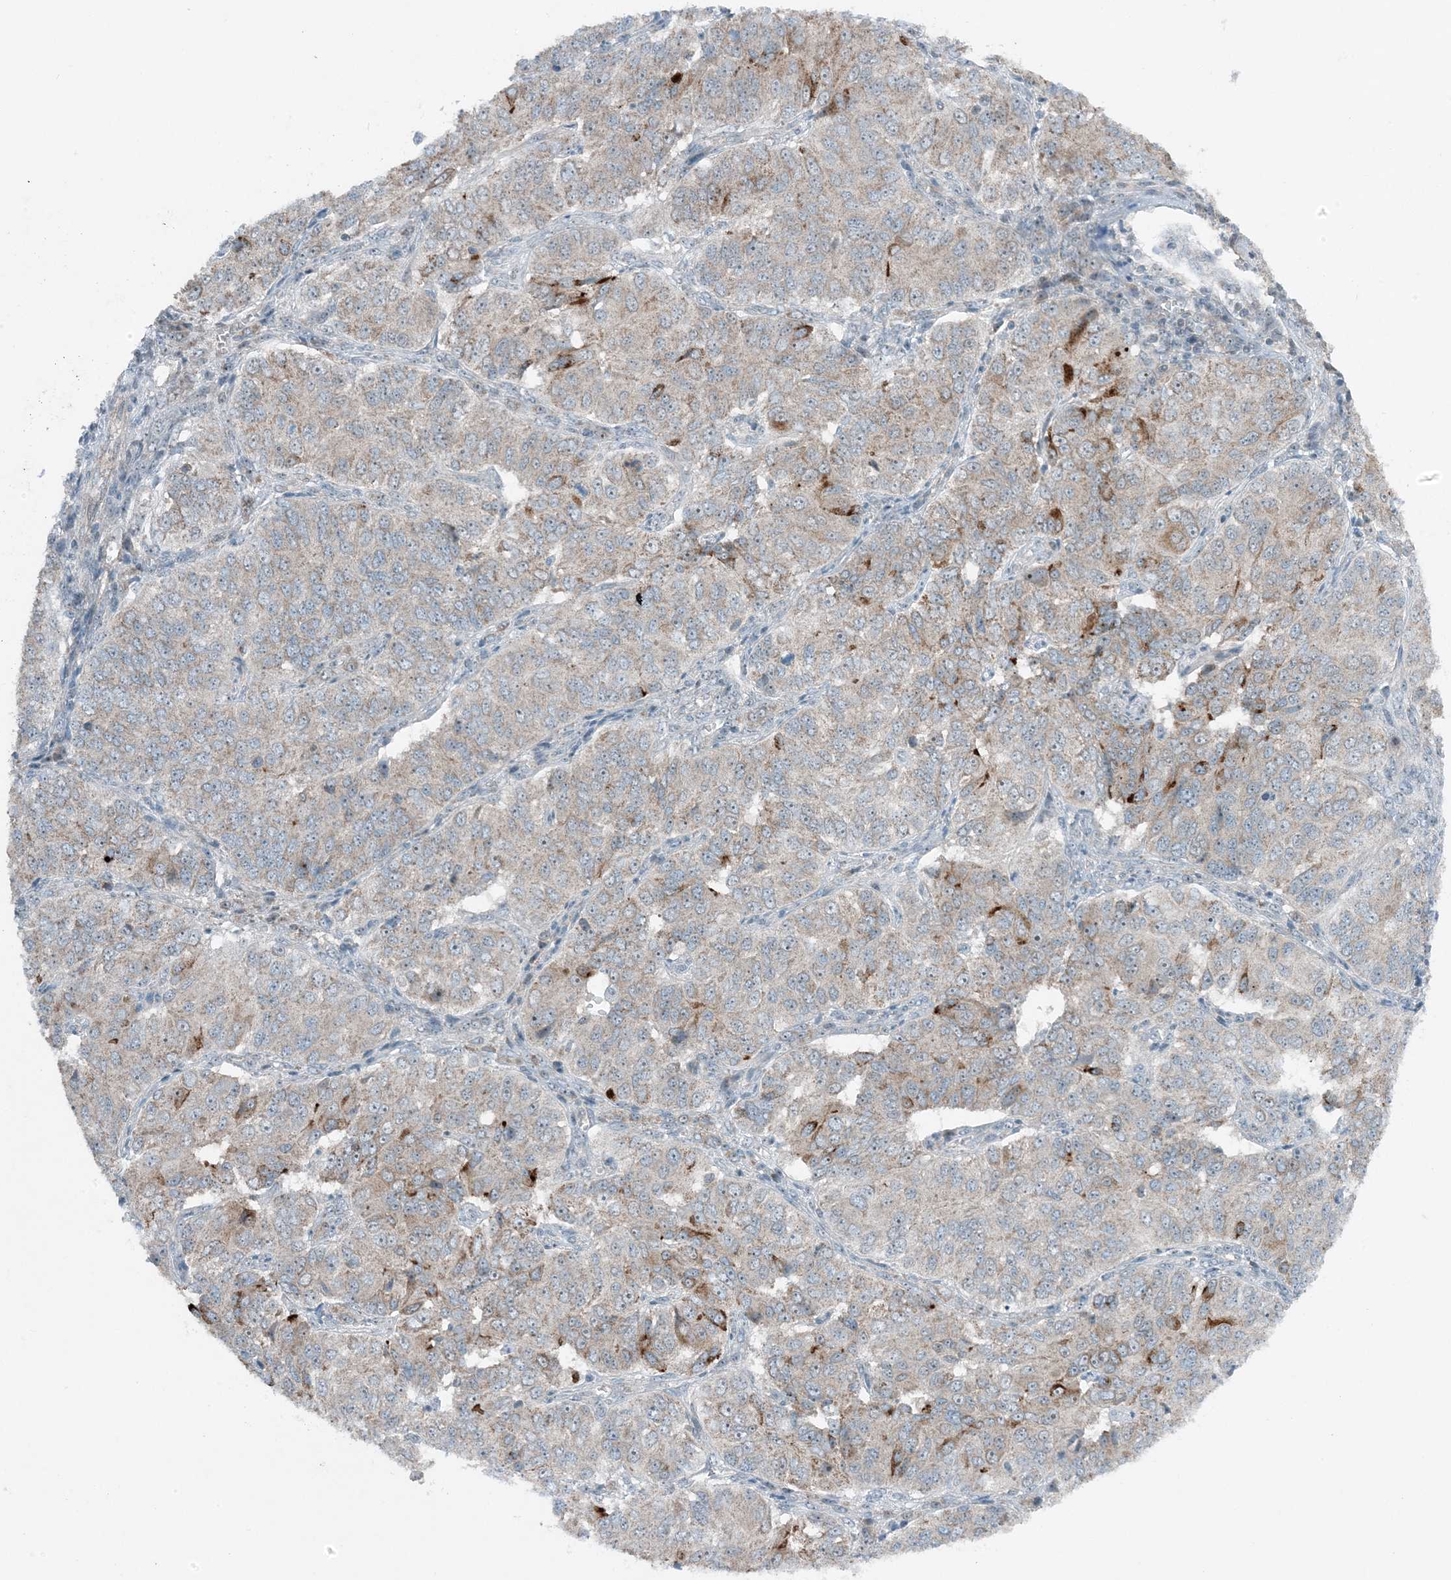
{"staining": {"intensity": "moderate", "quantity": "<25%", "location": "cytoplasmic/membranous"}, "tissue": "ovarian cancer", "cell_type": "Tumor cells", "image_type": "cancer", "snomed": [{"axis": "morphology", "description": "Carcinoma, endometroid"}, {"axis": "topography", "description": "Ovary"}], "caption": "There is low levels of moderate cytoplasmic/membranous expression in tumor cells of ovarian endometroid carcinoma, as demonstrated by immunohistochemical staining (brown color).", "gene": "MITD1", "patient": {"sex": "female", "age": 51}}